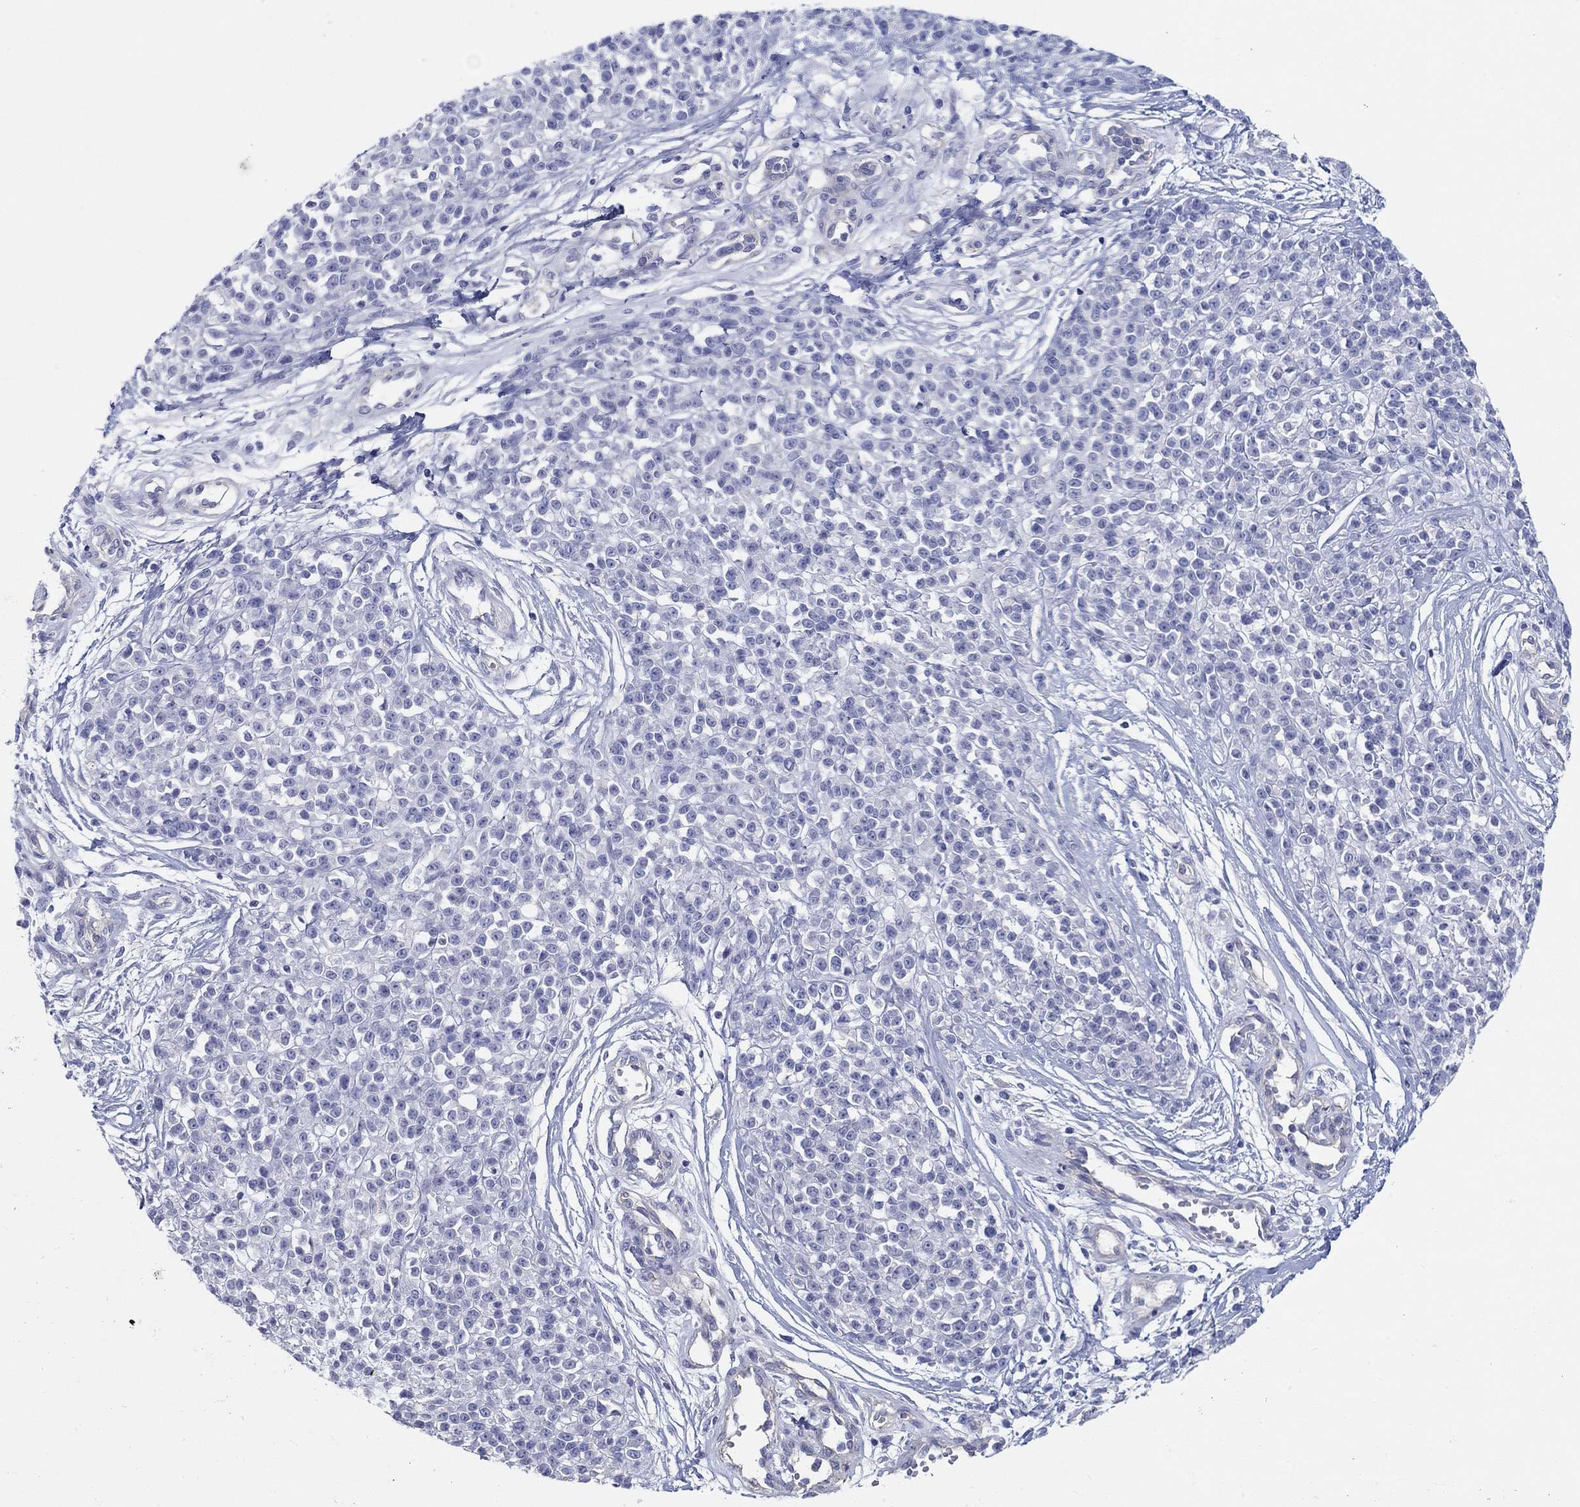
{"staining": {"intensity": "negative", "quantity": "none", "location": "none"}, "tissue": "melanoma", "cell_type": "Tumor cells", "image_type": "cancer", "snomed": [{"axis": "morphology", "description": "Malignant melanoma, NOS"}, {"axis": "topography", "description": "Skin"}, {"axis": "topography", "description": "Skin of trunk"}], "caption": "A high-resolution histopathology image shows IHC staining of melanoma, which demonstrates no significant staining in tumor cells.", "gene": "CRYGD", "patient": {"sex": "male", "age": 74}}